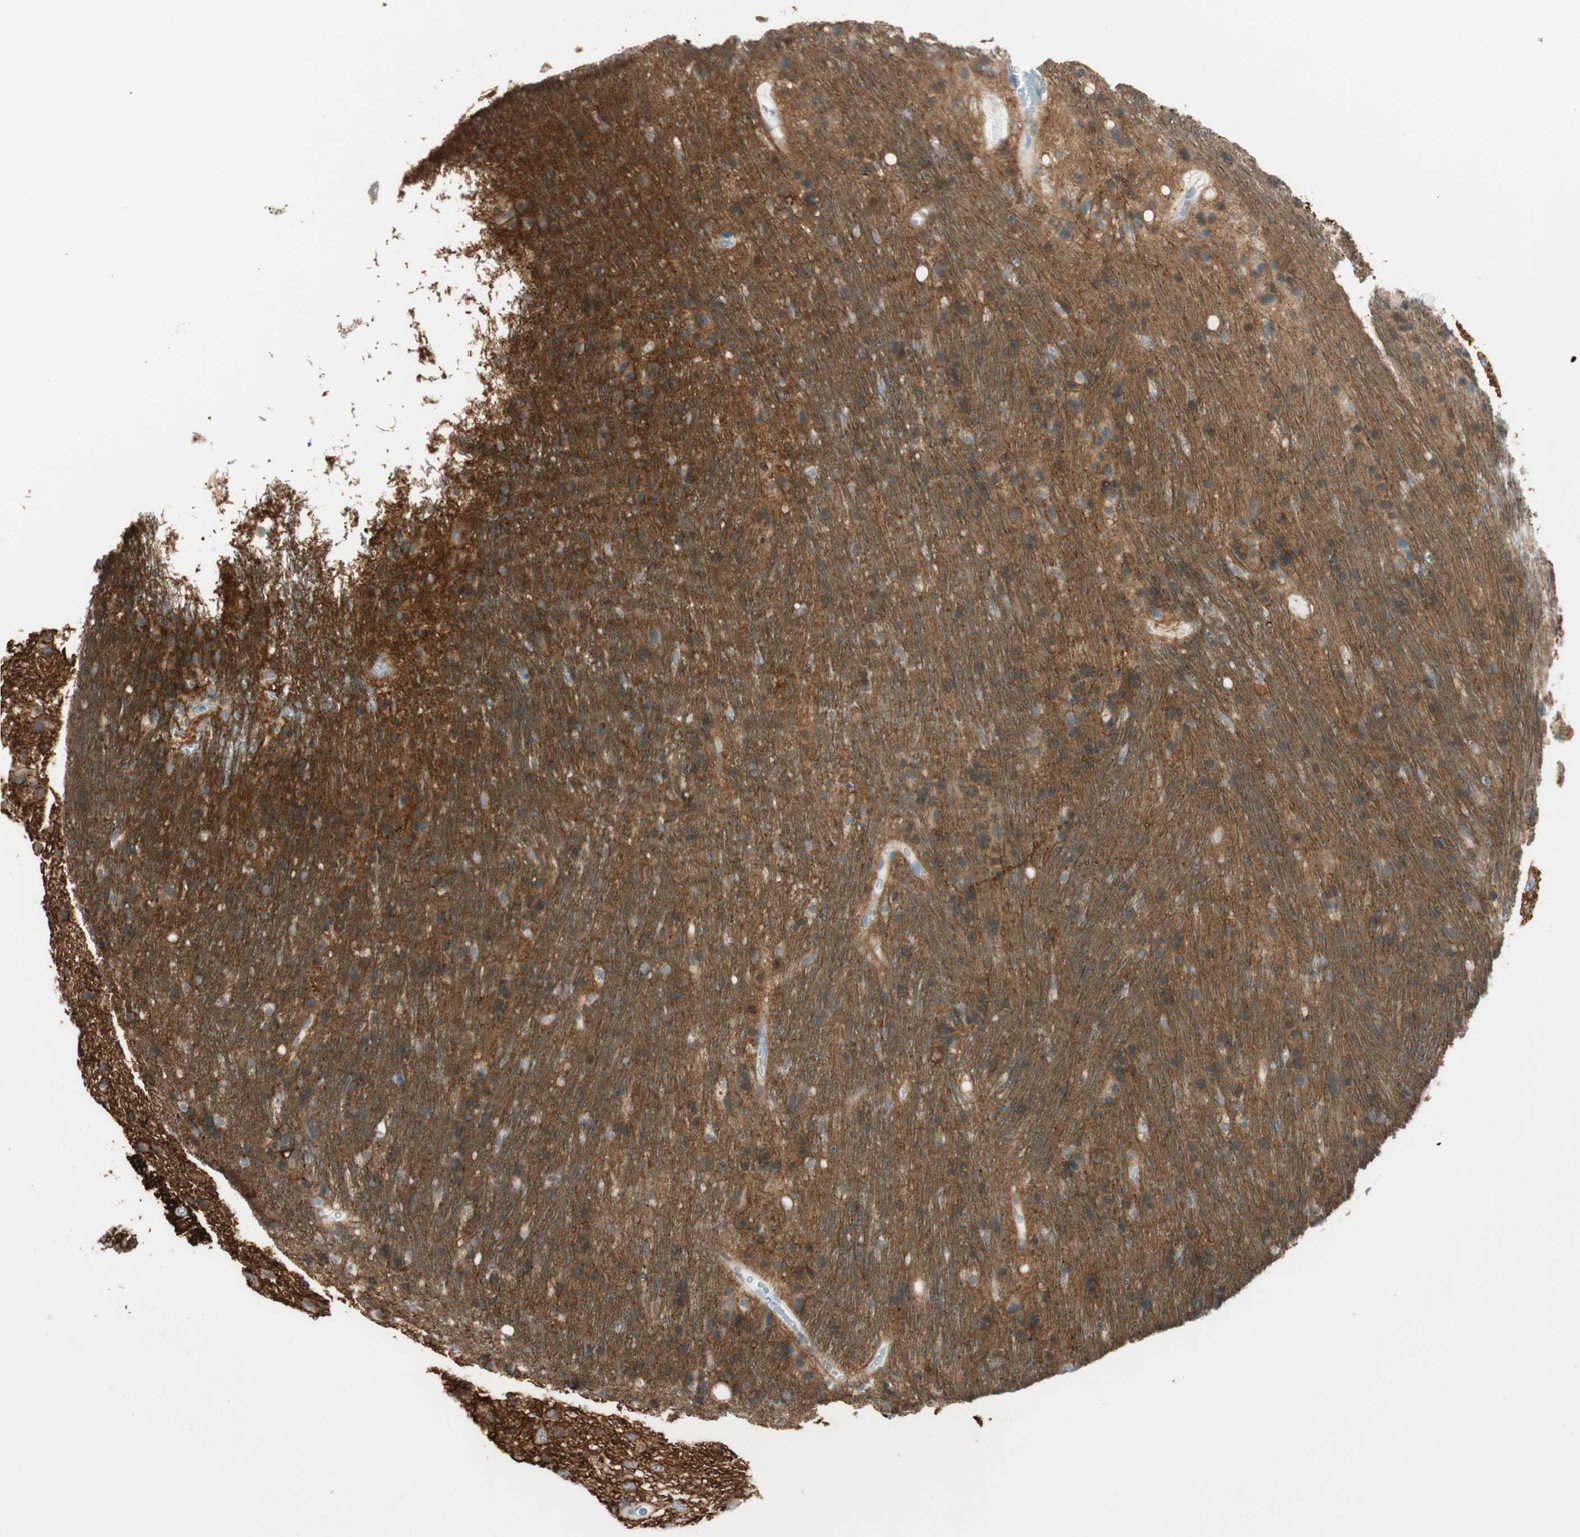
{"staining": {"intensity": "negative", "quantity": "none", "location": "none"}, "tissue": "glioma", "cell_type": "Tumor cells", "image_type": "cancer", "snomed": [{"axis": "morphology", "description": "Glioma, malignant, Low grade"}, {"axis": "topography", "description": "Brain"}], "caption": "IHC of human malignant glioma (low-grade) displays no positivity in tumor cells.", "gene": "GNAO1", "patient": {"sex": "male", "age": 77}}